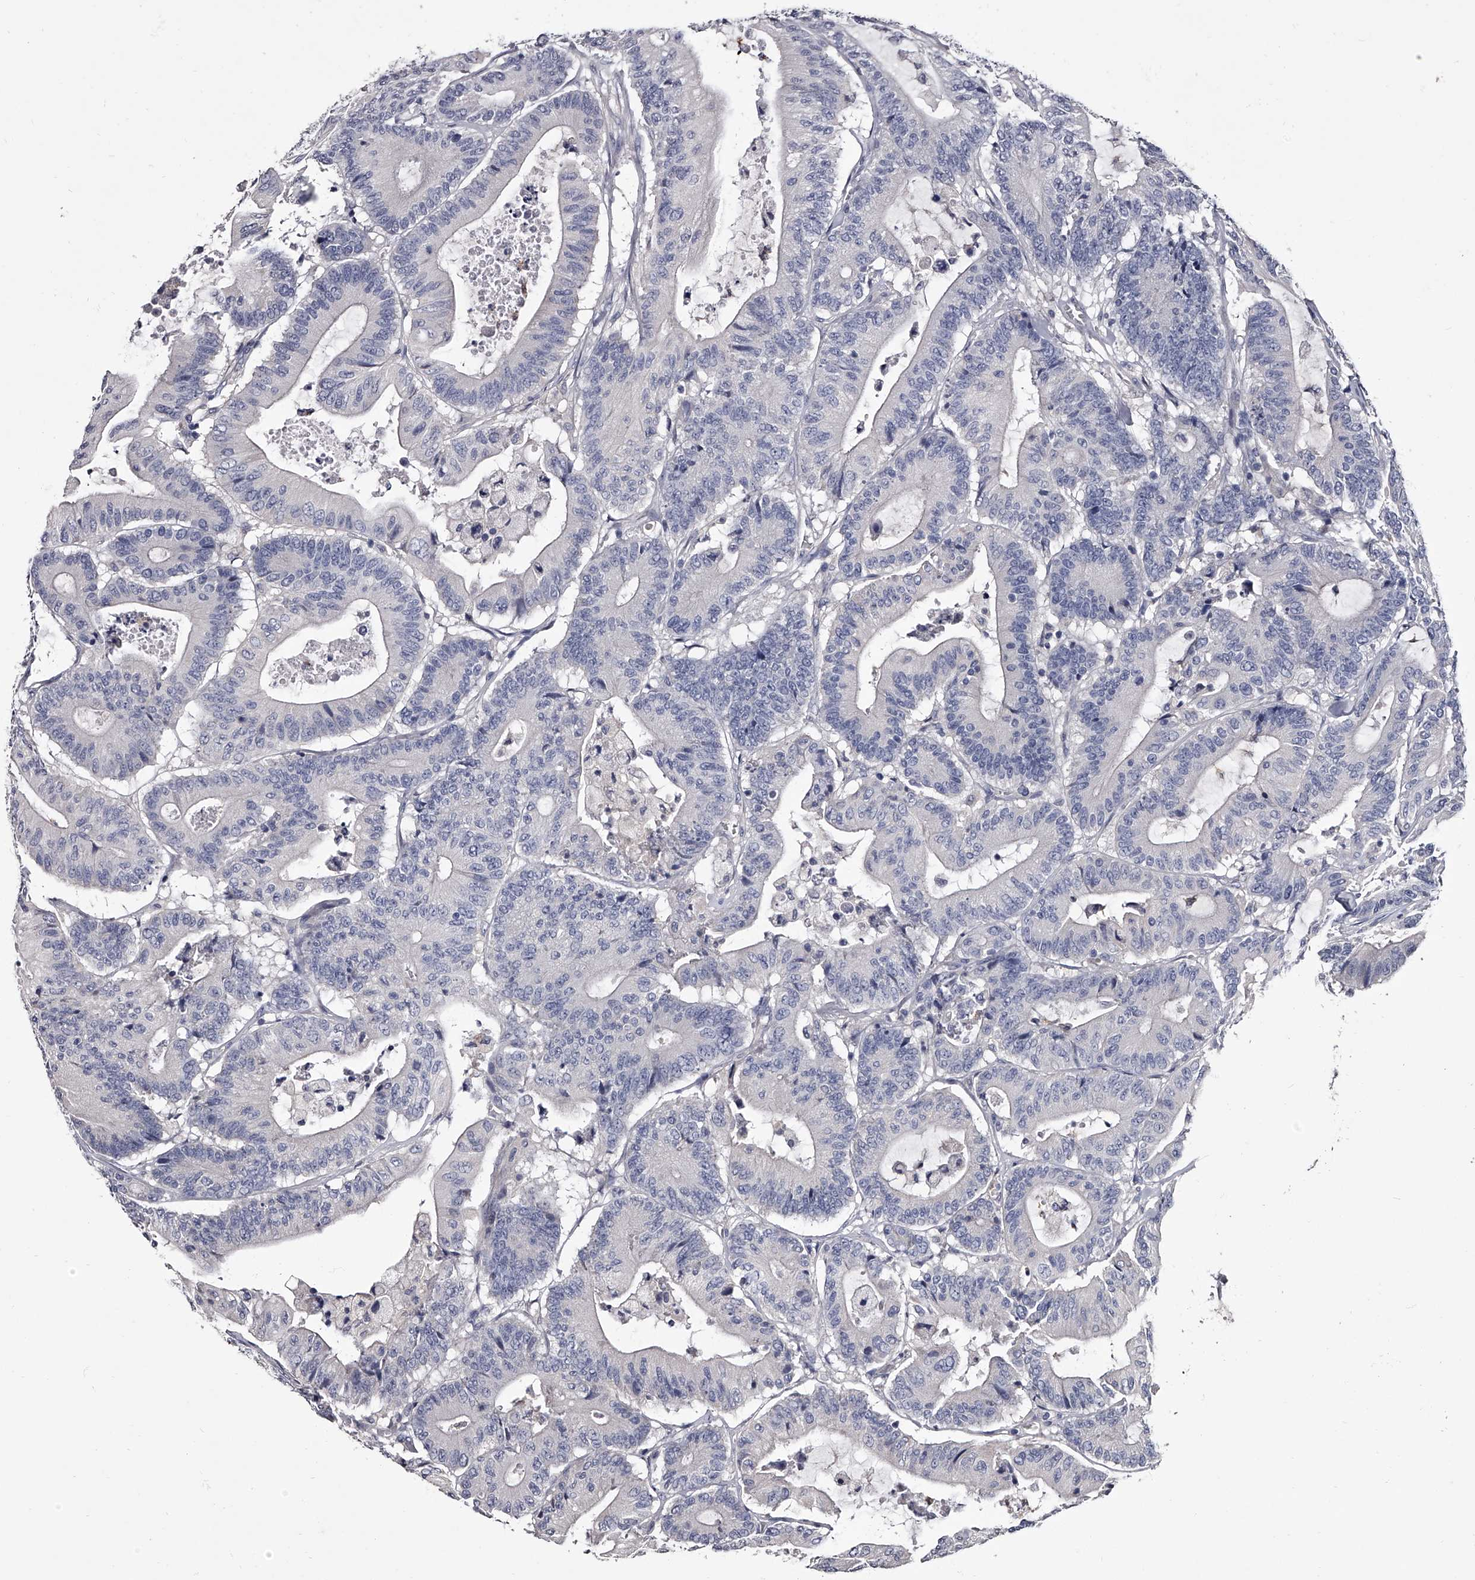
{"staining": {"intensity": "negative", "quantity": "none", "location": "none"}, "tissue": "colorectal cancer", "cell_type": "Tumor cells", "image_type": "cancer", "snomed": [{"axis": "morphology", "description": "Adenocarcinoma, NOS"}, {"axis": "topography", "description": "Colon"}], "caption": "An immunohistochemistry (IHC) micrograph of colorectal cancer is shown. There is no staining in tumor cells of colorectal cancer.", "gene": "GAPVD1", "patient": {"sex": "female", "age": 84}}